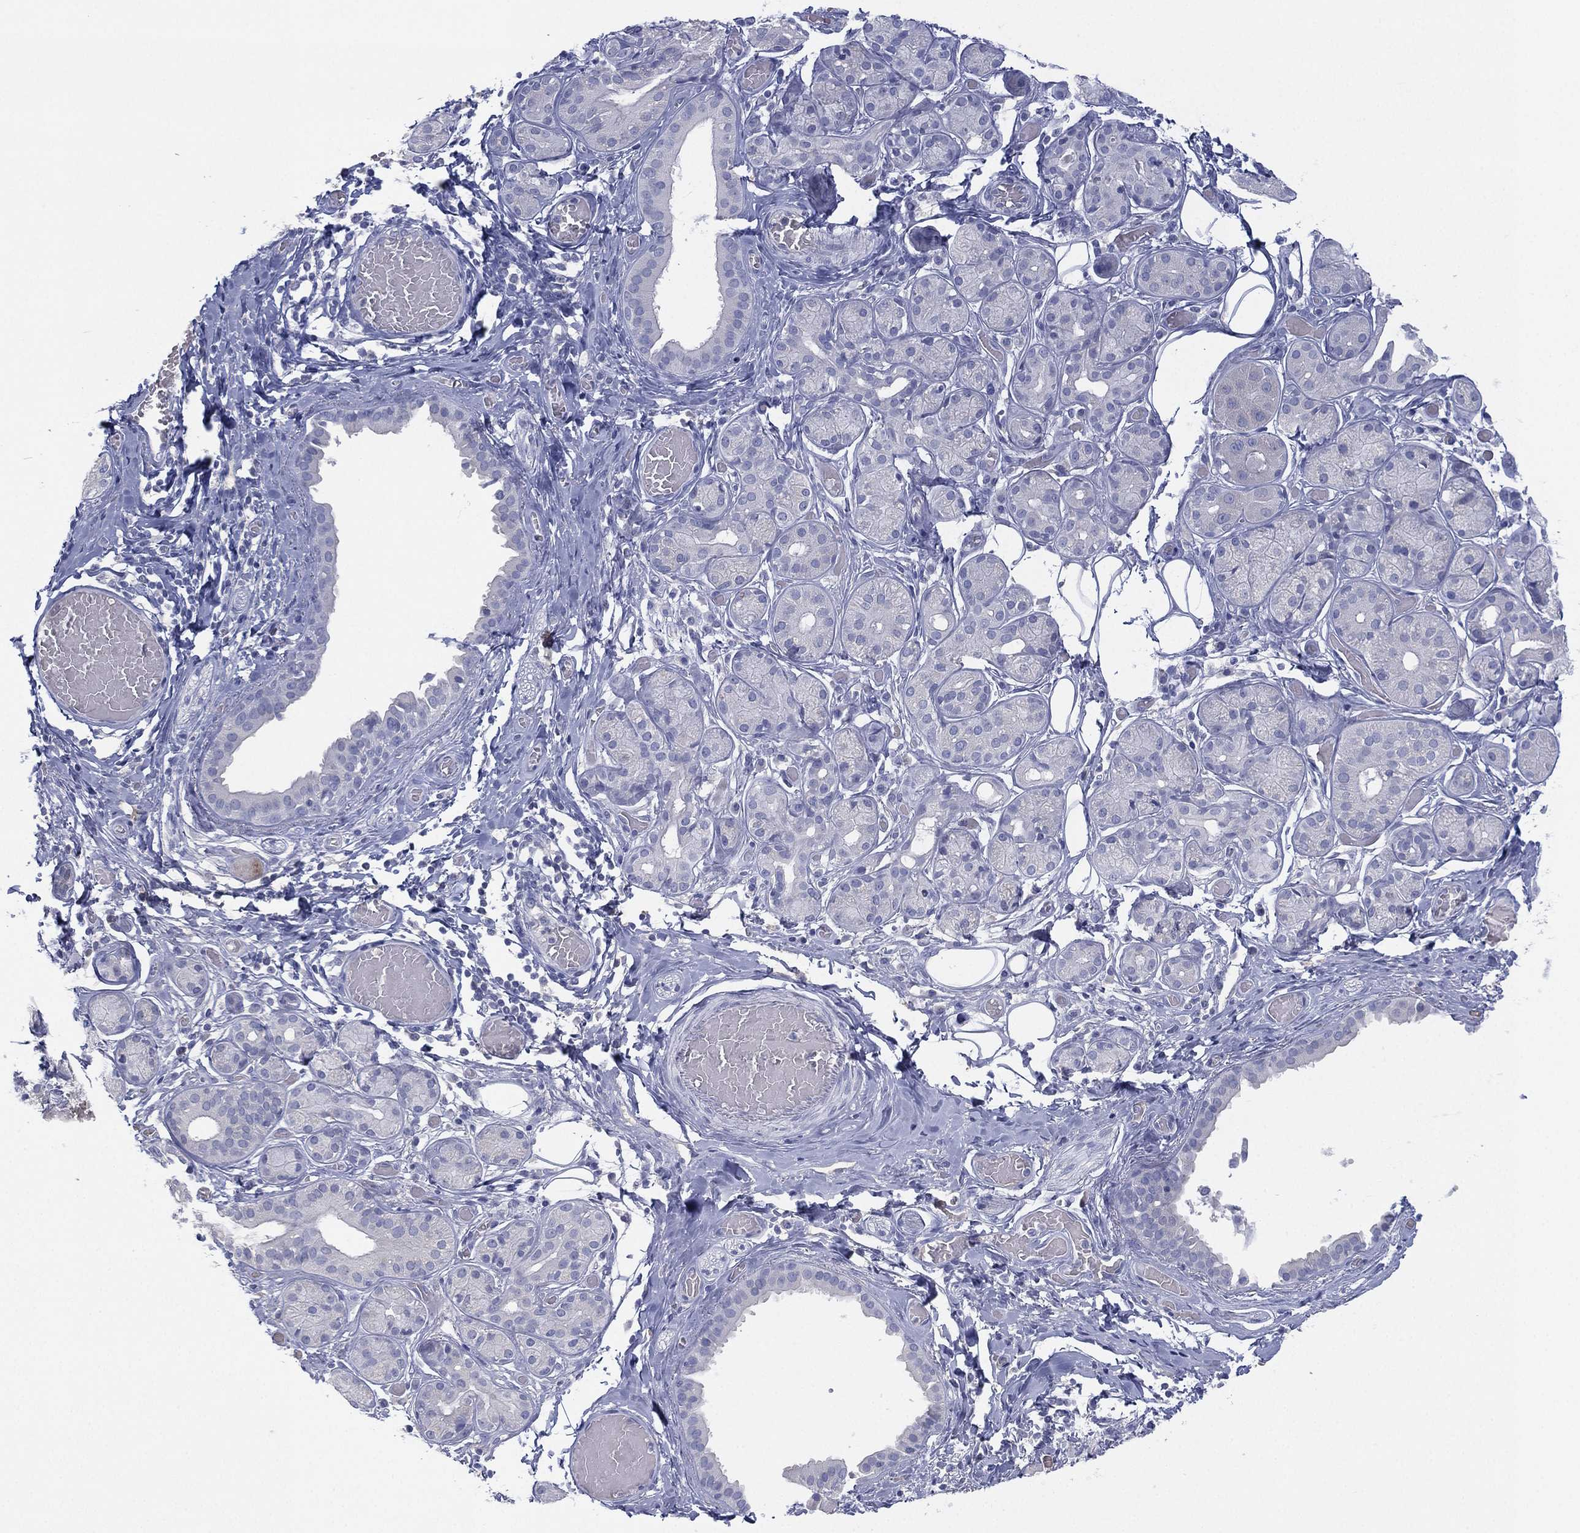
{"staining": {"intensity": "negative", "quantity": "none", "location": "none"}, "tissue": "salivary gland", "cell_type": "Glandular cells", "image_type": "normal", "snomed": [{"axis": "morphology", "description": "Normal tissue, NOS"}, {"axis": "topography", "description": "Salivary gland"}, {"axis": "topography", "description": "Peripheral nerve tissue"}], "caption": "Immunohistochemistry histopathology image of normal salivary gland stained for a protein (brown), which shows no expression in glandular cells.", "gene": "CYP2D6", "patient": {"sex": "male", "age": 71}}